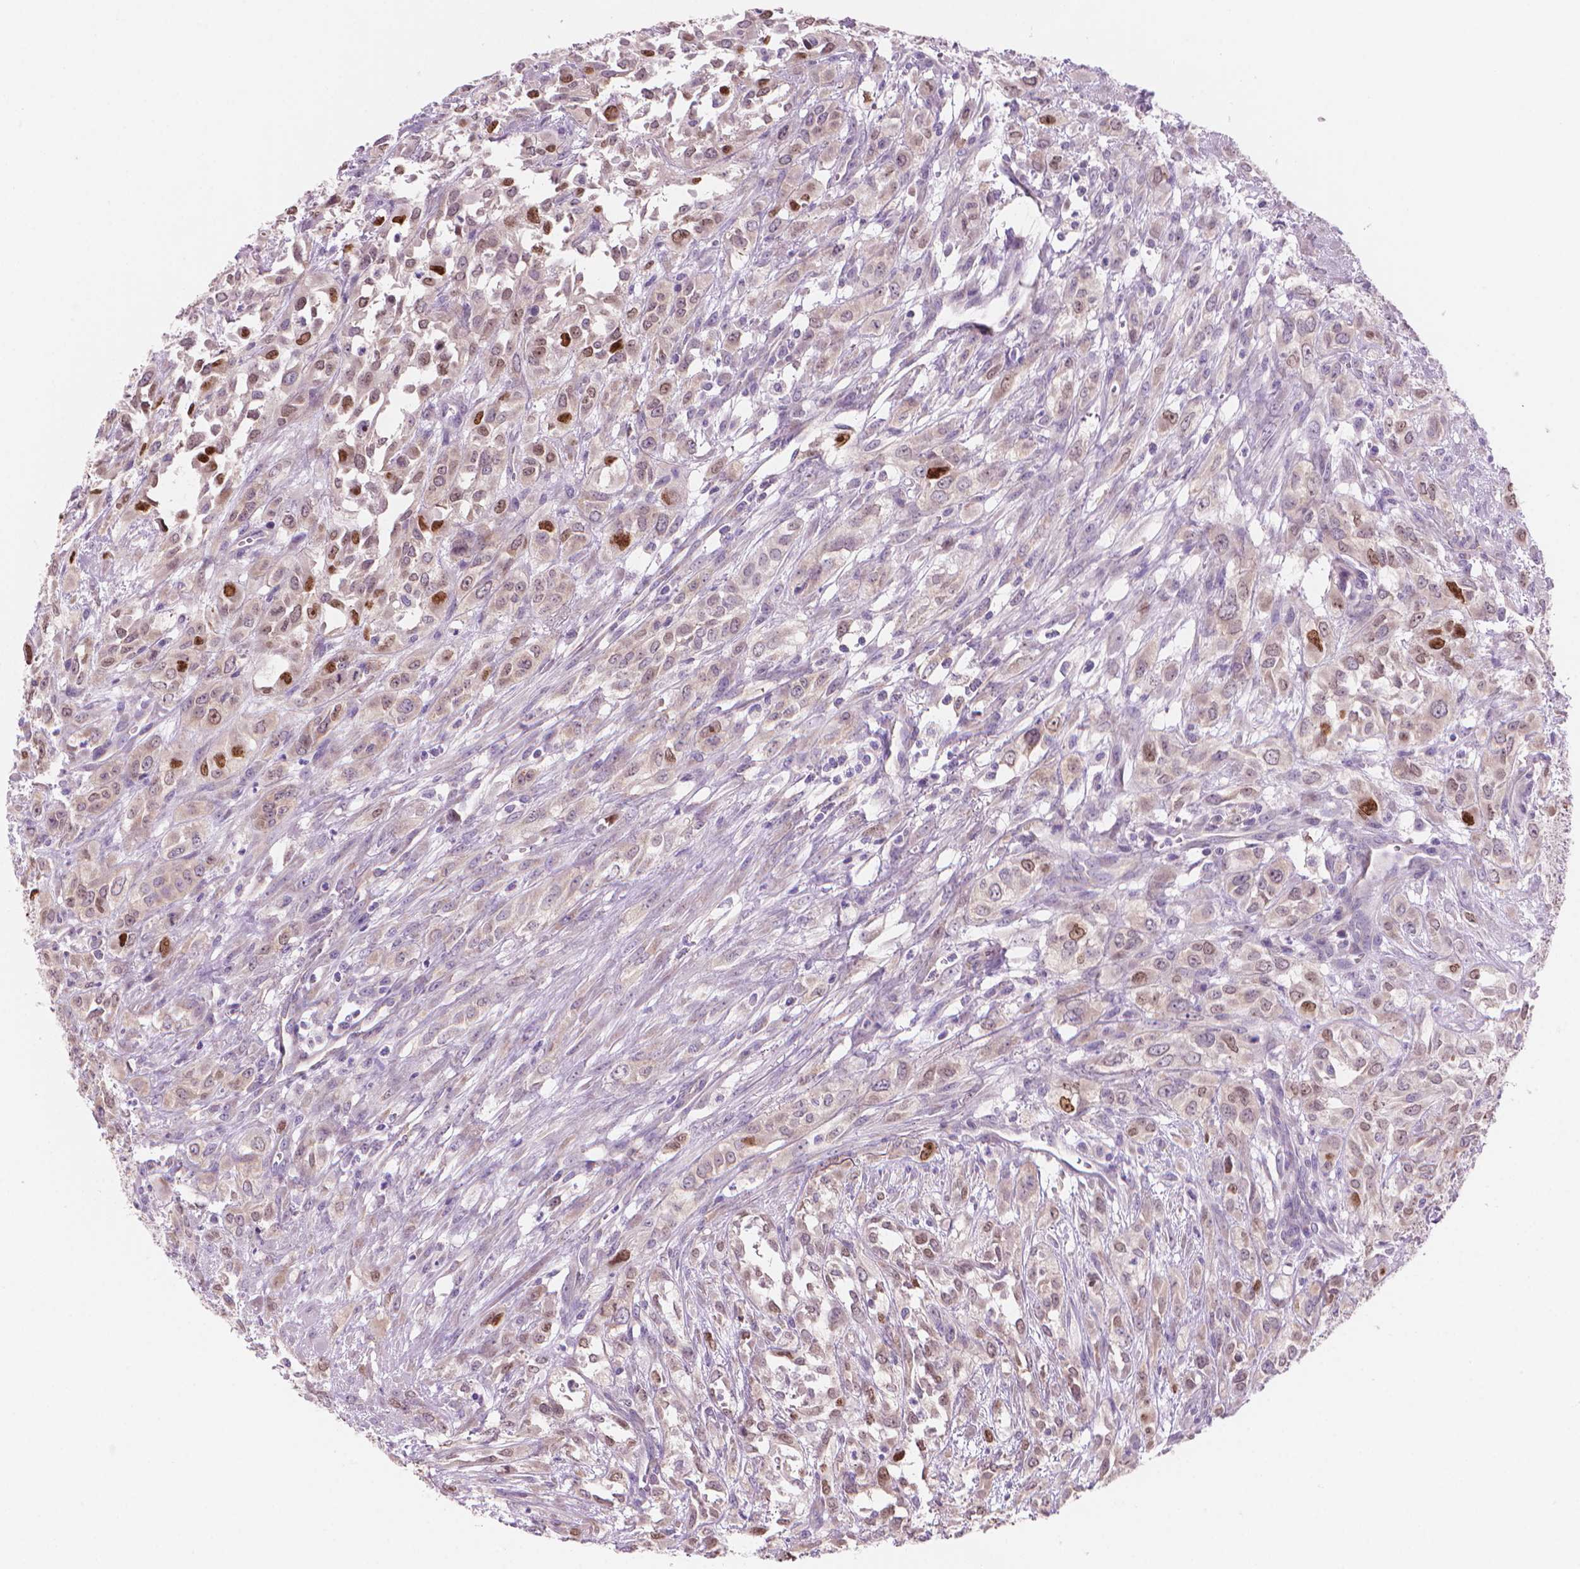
{"staining": {"intensity": "strong", "quantity": "<25%", "location": "cytoplasmic/membranous"}, "tissue": "urothelial cancer", "cell_type": "Tumor cells", "image_type": "cancer", "snomed": [{"axis": "morphology", "description": "Urothelial carcinoma, High grade"}, {"axis": "topography", "description": "Urinary bladder"}], "caption": "Tumor cells display medium levels of strong cytoplasmic/membranous expression in approximately <25% of cells in urothelial cancer. (Stains: DAB in brown, nuclei in blue, Microscopy: brightfield microscopy at high magnification).", "gene": "ENSG00000187186", "patient": {"sex": "male", "age": 67}}